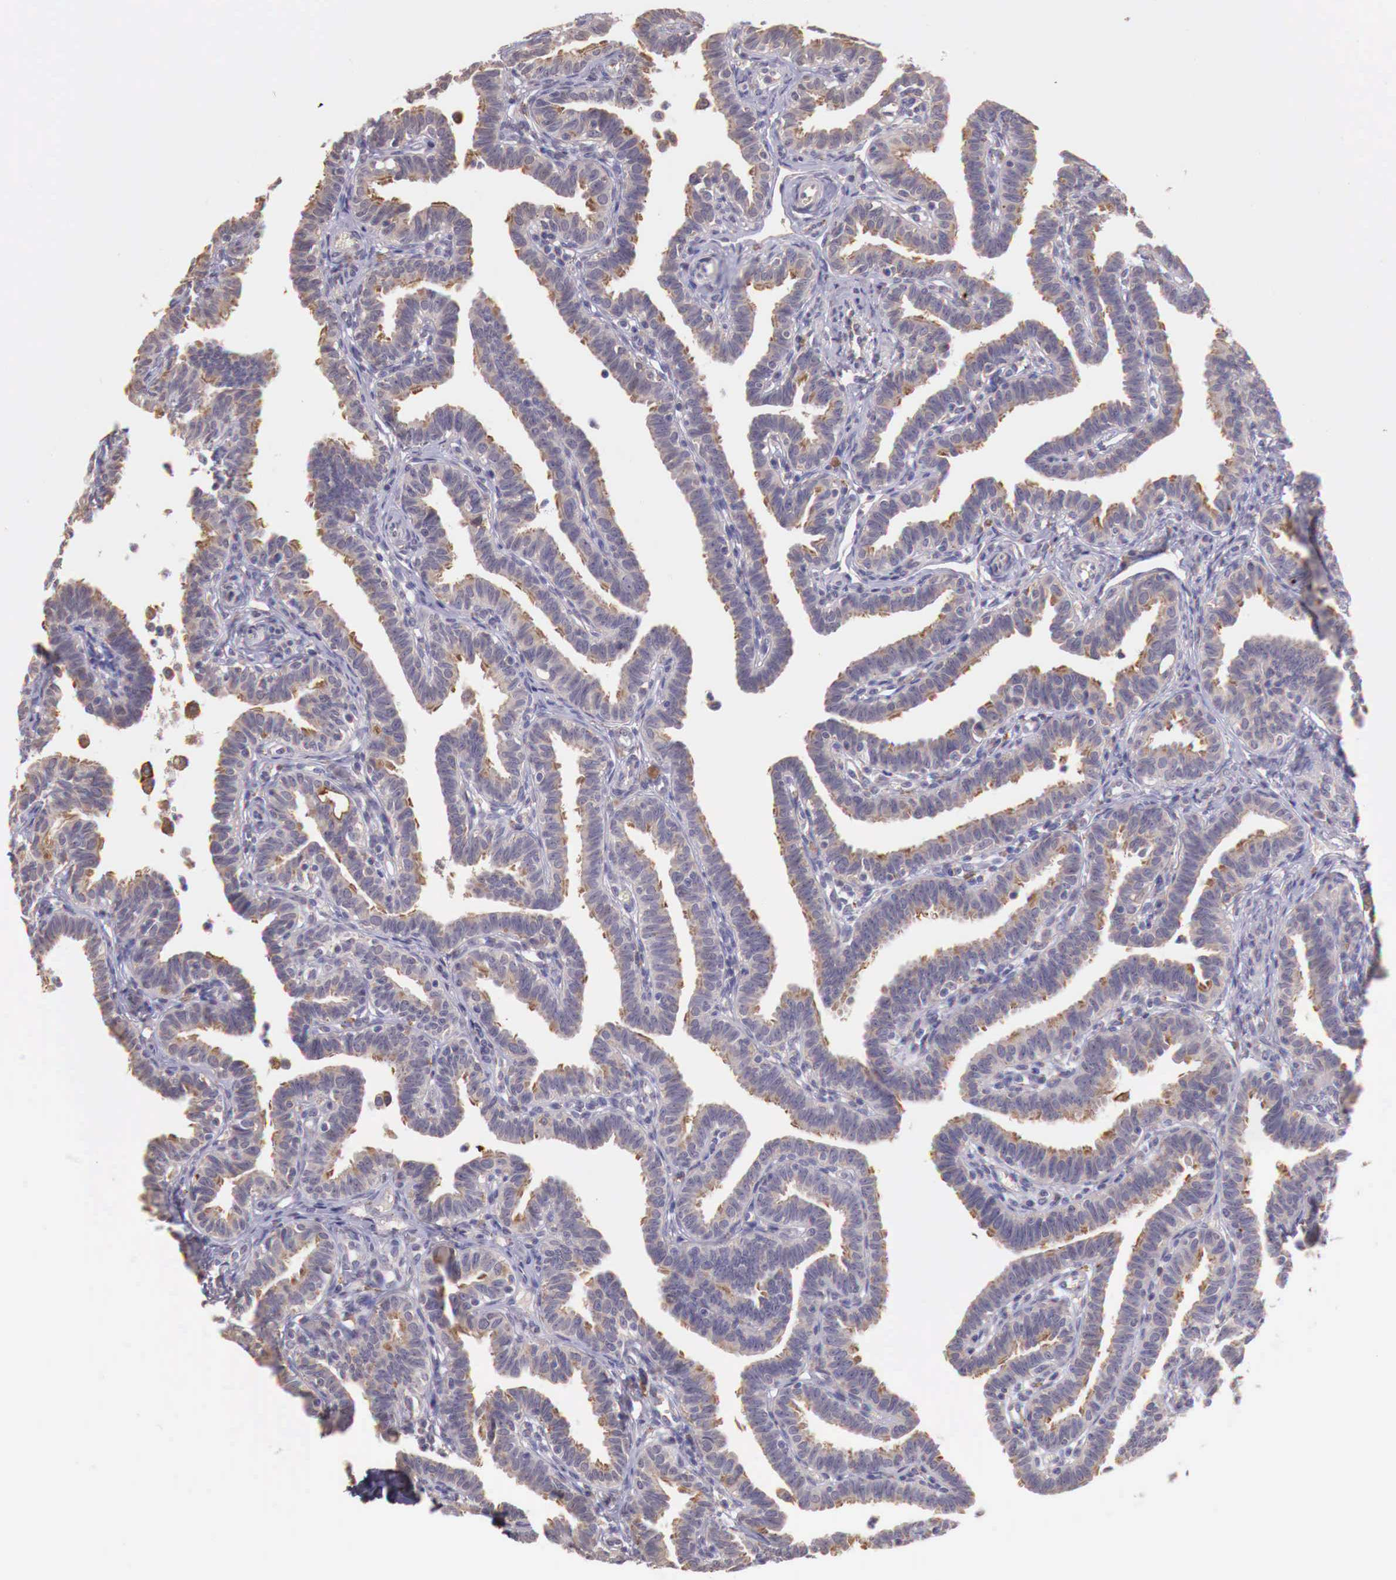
{"staining": {"intensity": "moderate", "quantity": ">75%", "location": "cytoplasmic/membranous"}, "tissue": "fallopian tube", "cell_type": "Glandular cells", "image_type": "normal", "snomed": [{"axis": "morphology", "description": "Normal tissue, NOS"}, {"axis": "topography", "description": "Fallopian tube"}], "caption": "IHC (DAB) staining of benign human fallopian tube shows moderate cytoplasmic/membranous protein staining in approximately >75% of glandular cells.", "gene": "CHRDL1", "patient": {"sex": "female", "age": 41}}